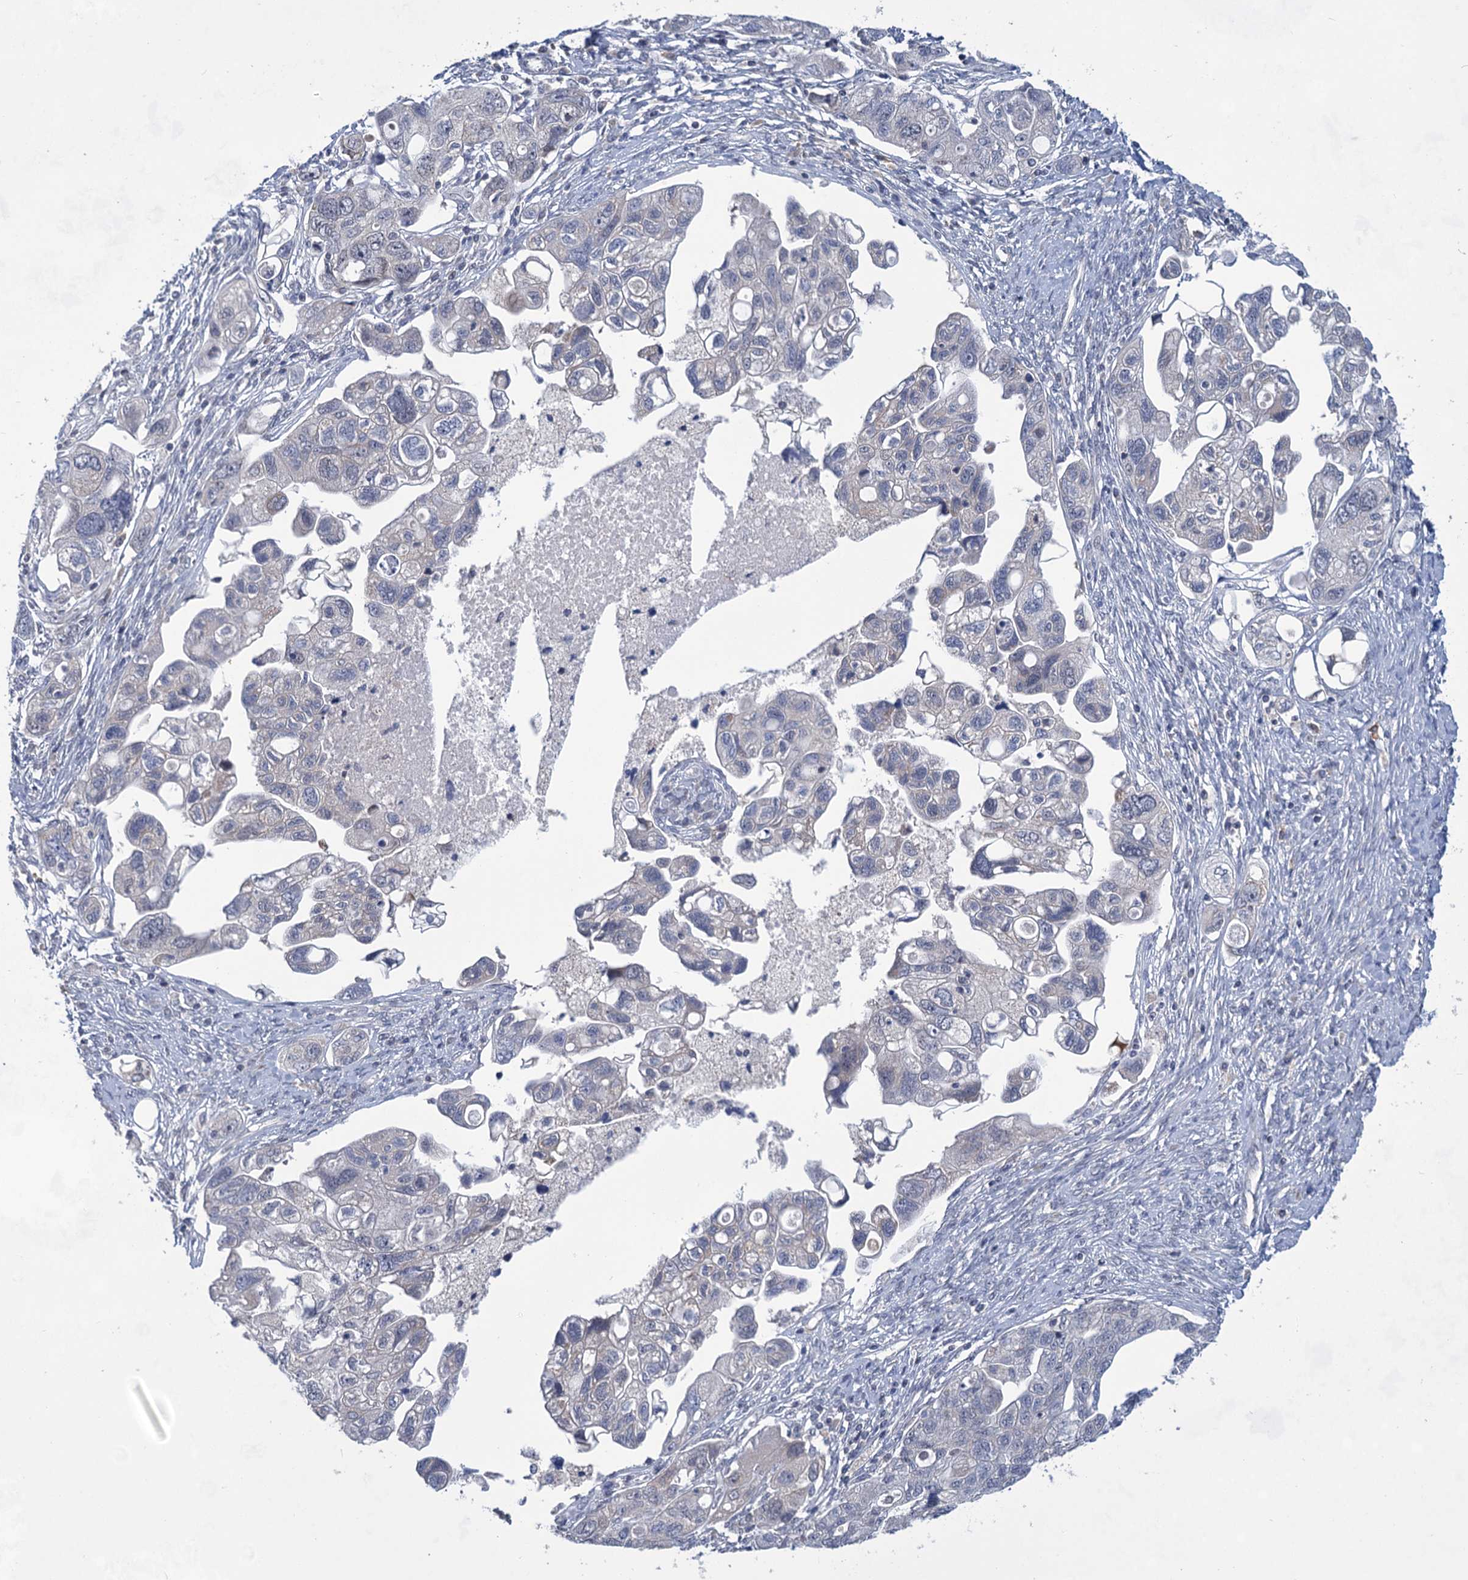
{"staining": {"intensity": "negative", "quantity": "none", "location": "none"}, "tissue": "ovarian cancer", "cell_type": "Tumor cells", "image_type": "cancer", "snomed": [{"axis": "morphology", "description": "Carcinoma, NOS"}, {"axis": "morphology", "description": "Cystadenocarcinoma, serous, NOS"}, {"axis": "topography", "description": "Ovary"}], "caption": "Protein analysis of ovarian cancer demonstrates no significant staining in tumor cells.", "gene": "TTC17", "patient": {"sex": "female", "age": 69}}